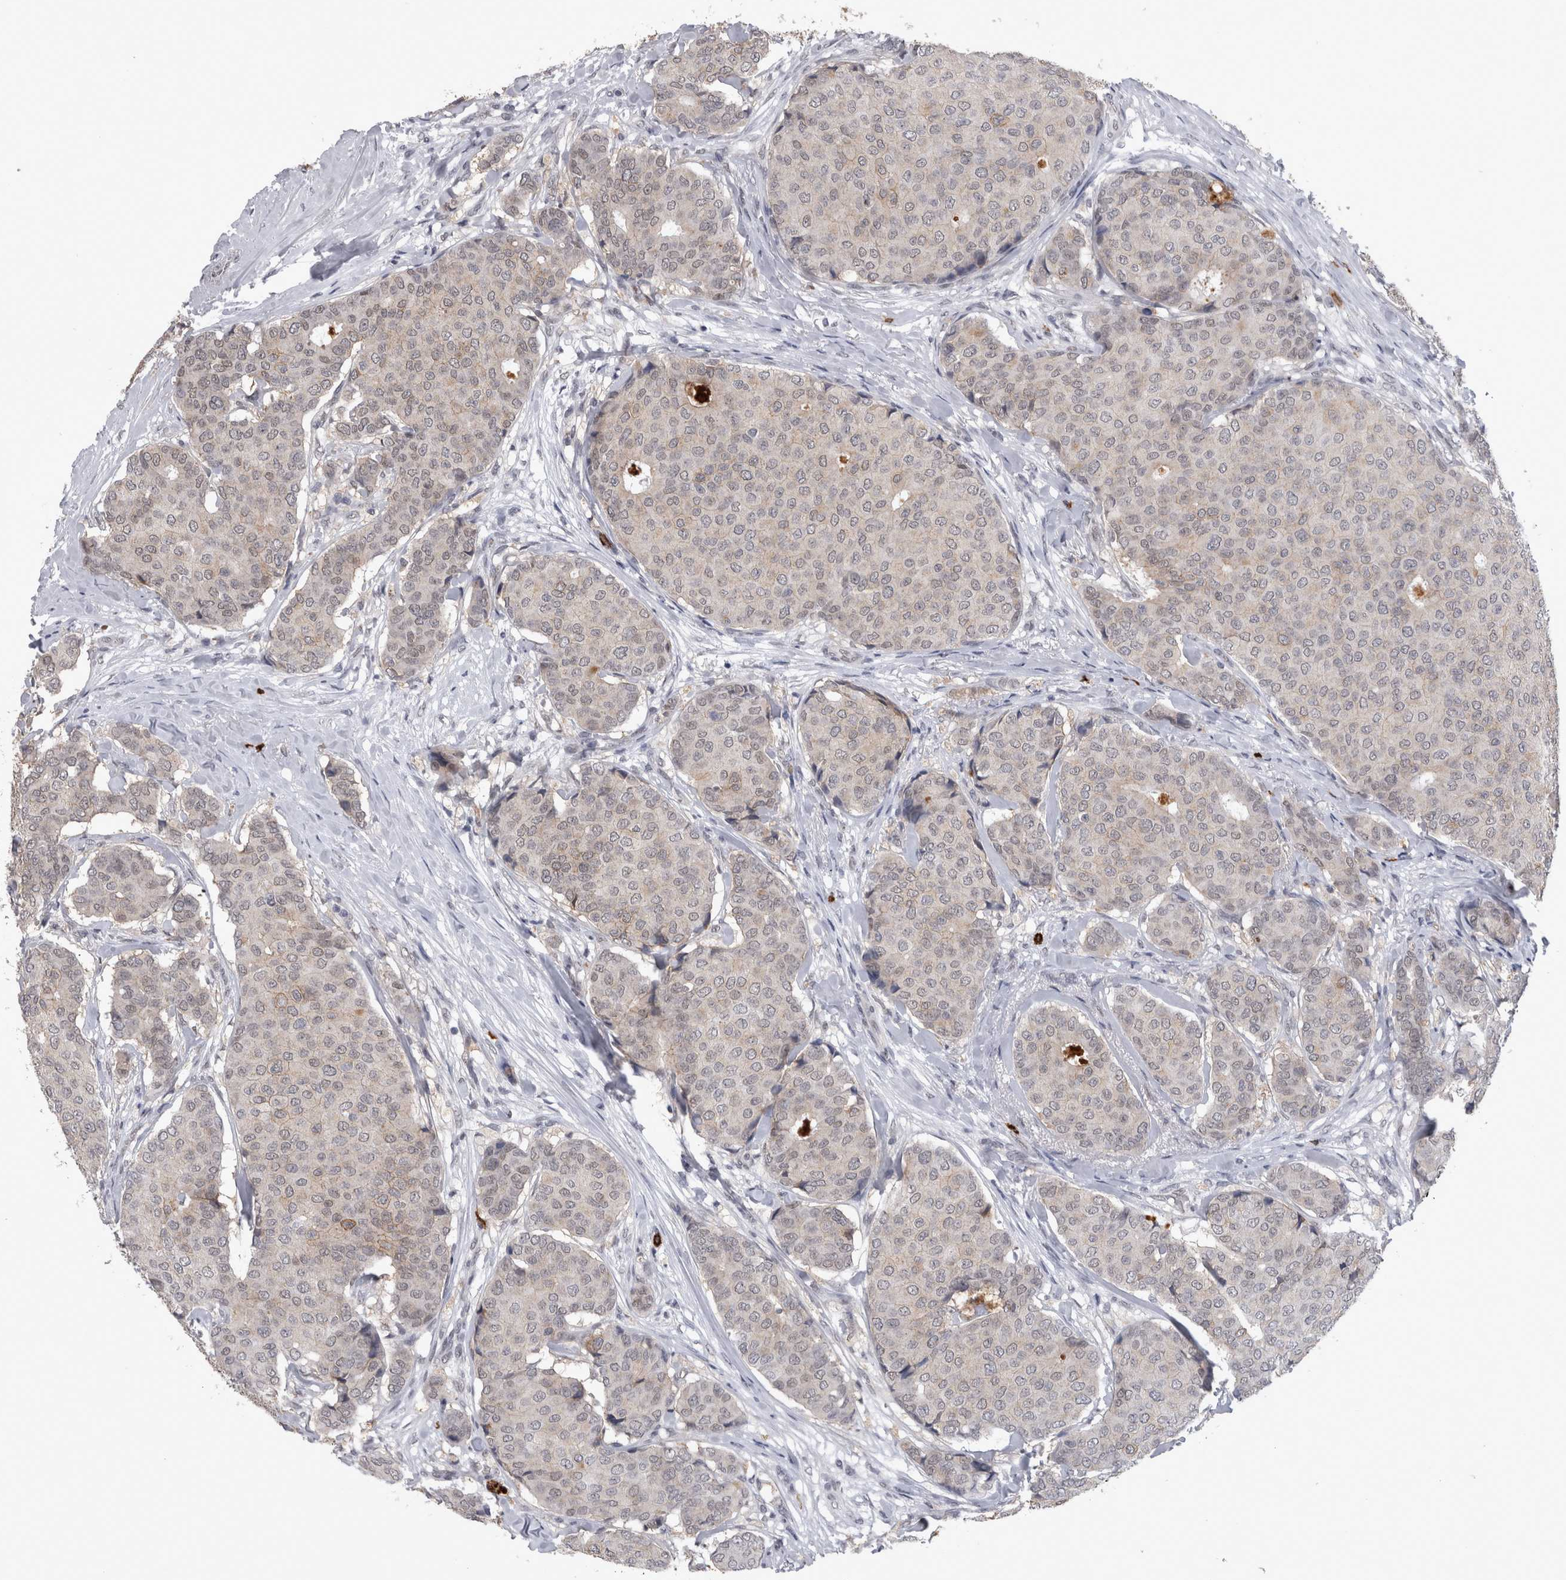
{"staining": {"intensity": "negative", "quantity": "none", "location": "none"}, "tissue": "breast cancer", "cell_type": "Tumor cells", "image_type": "cancer", "snomed": [{"axis": "morphology", "description": "Duct carcinoma"}, {"axis": "topography", "description": "Breast"}], "caption": "Histopathology image shows no protein positivity in tumor cells of breast cancer tissue. (Brightfield microscopy of DAB (3,3'-diaminobenzidine) immunohistochemistry (IHC) at high magnification).", "gene": "PEBP4", "patient": {"sex": "female", "age": 75}}